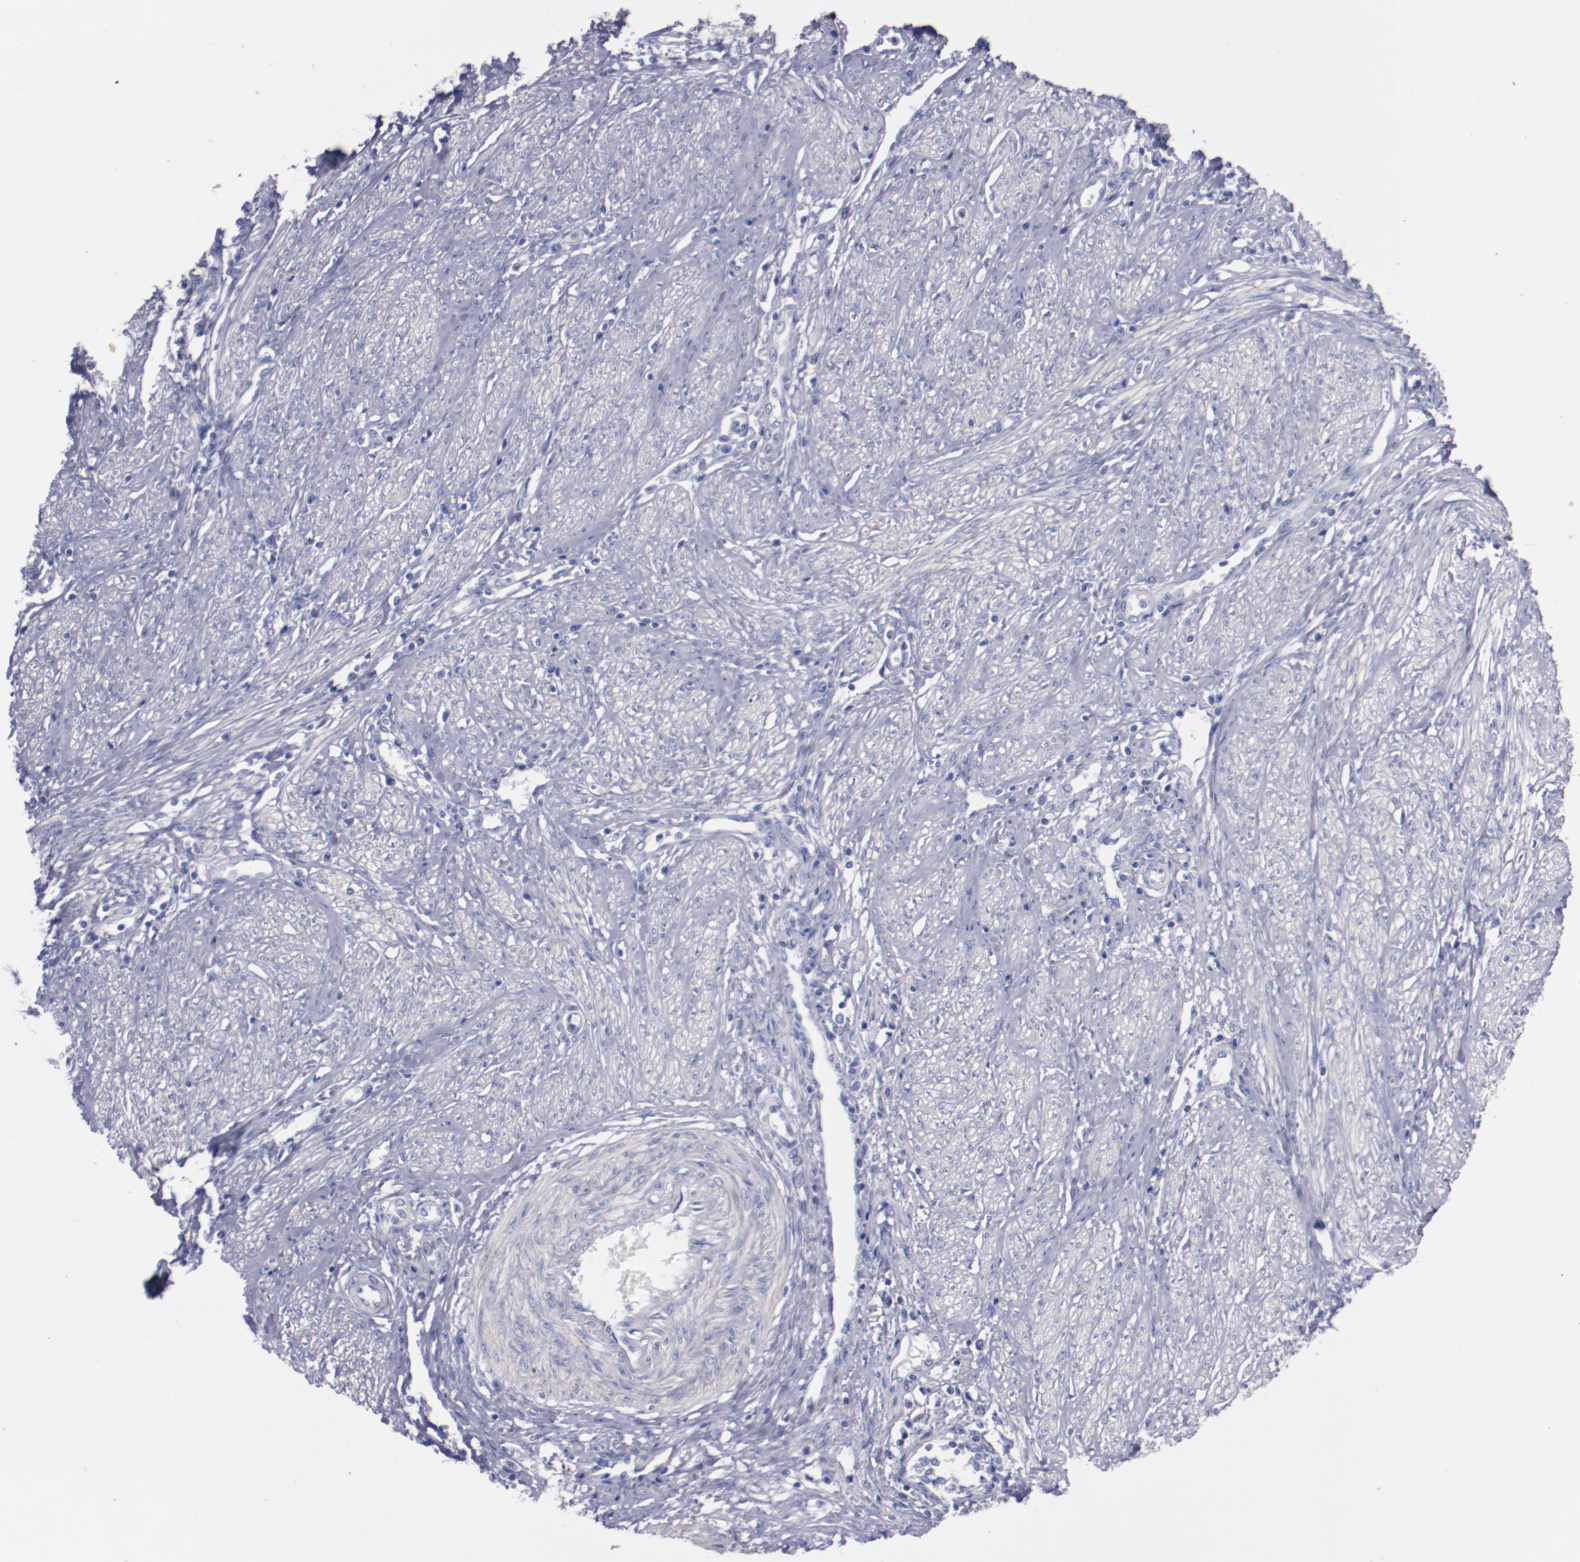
{"staining": {"intensity": "negative", "quantity": "none", "location": "none"}, "tissue": "cervical cancer", "cell_type": "Tumor cells", "image_type": "cancer", "snomed": [{"axis": "morphology", "description": "Adenocarcinoma, NOS"}, {"axis": "topography", "description": "Cervix"}], "caption": "The IHC photomicrograph has no significant positivity in tumor cells of cervical cancer tissue. (DAB IHC with hematoxylin counter stain).", "gene": "CNTNAP2", "patient": {"sex": "female", "age": 36}}